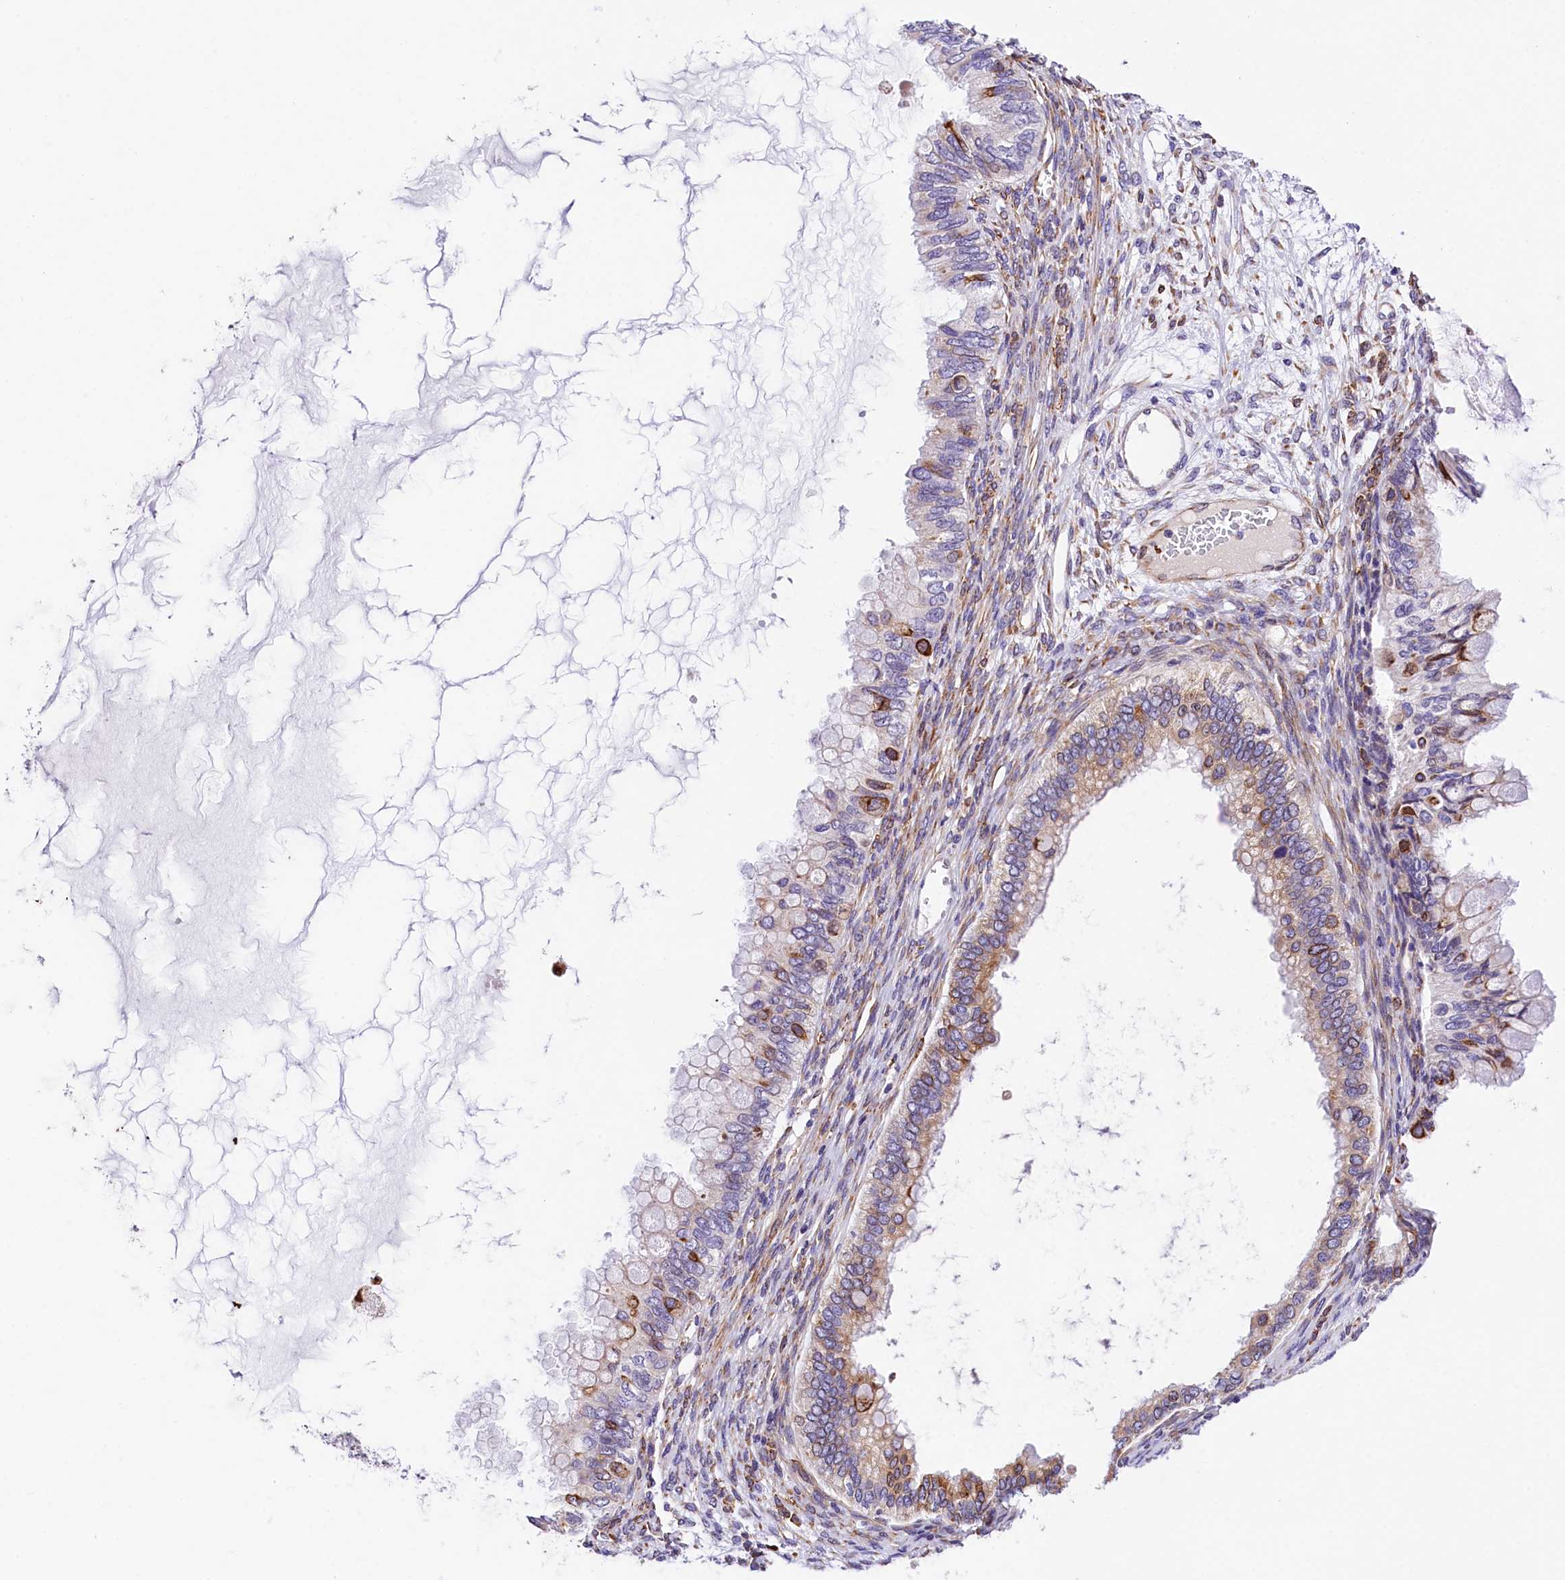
{"staining": {"intensity": "moderate", "quantity": "25%-75%", "location": "cytoplasmic/membranous"}, "tissue": "ovarian cancer", "cell_type": "Tumor cells", "image_type": "cancer", "snomed": [{"axis": "morphology", "description": "Cystadenocarcinoma, mucinous, NOS"}, {"axis": "topography", "description": "Ovary"}], "caption": "Mucinous cystadenocarcinoma (ovarian) stained with DAB (3,3'-diaminobenzidine) immunohistochemistry (IHC) reveals medium levels of moderate cytoplasmic/membranous expression in approximately 25%-75% of tumor cells. (DAB IHC with brightfield microscopy, high magnification).", "gene": "ITGA1", "patient": {"sex": "female", "age": 80}}